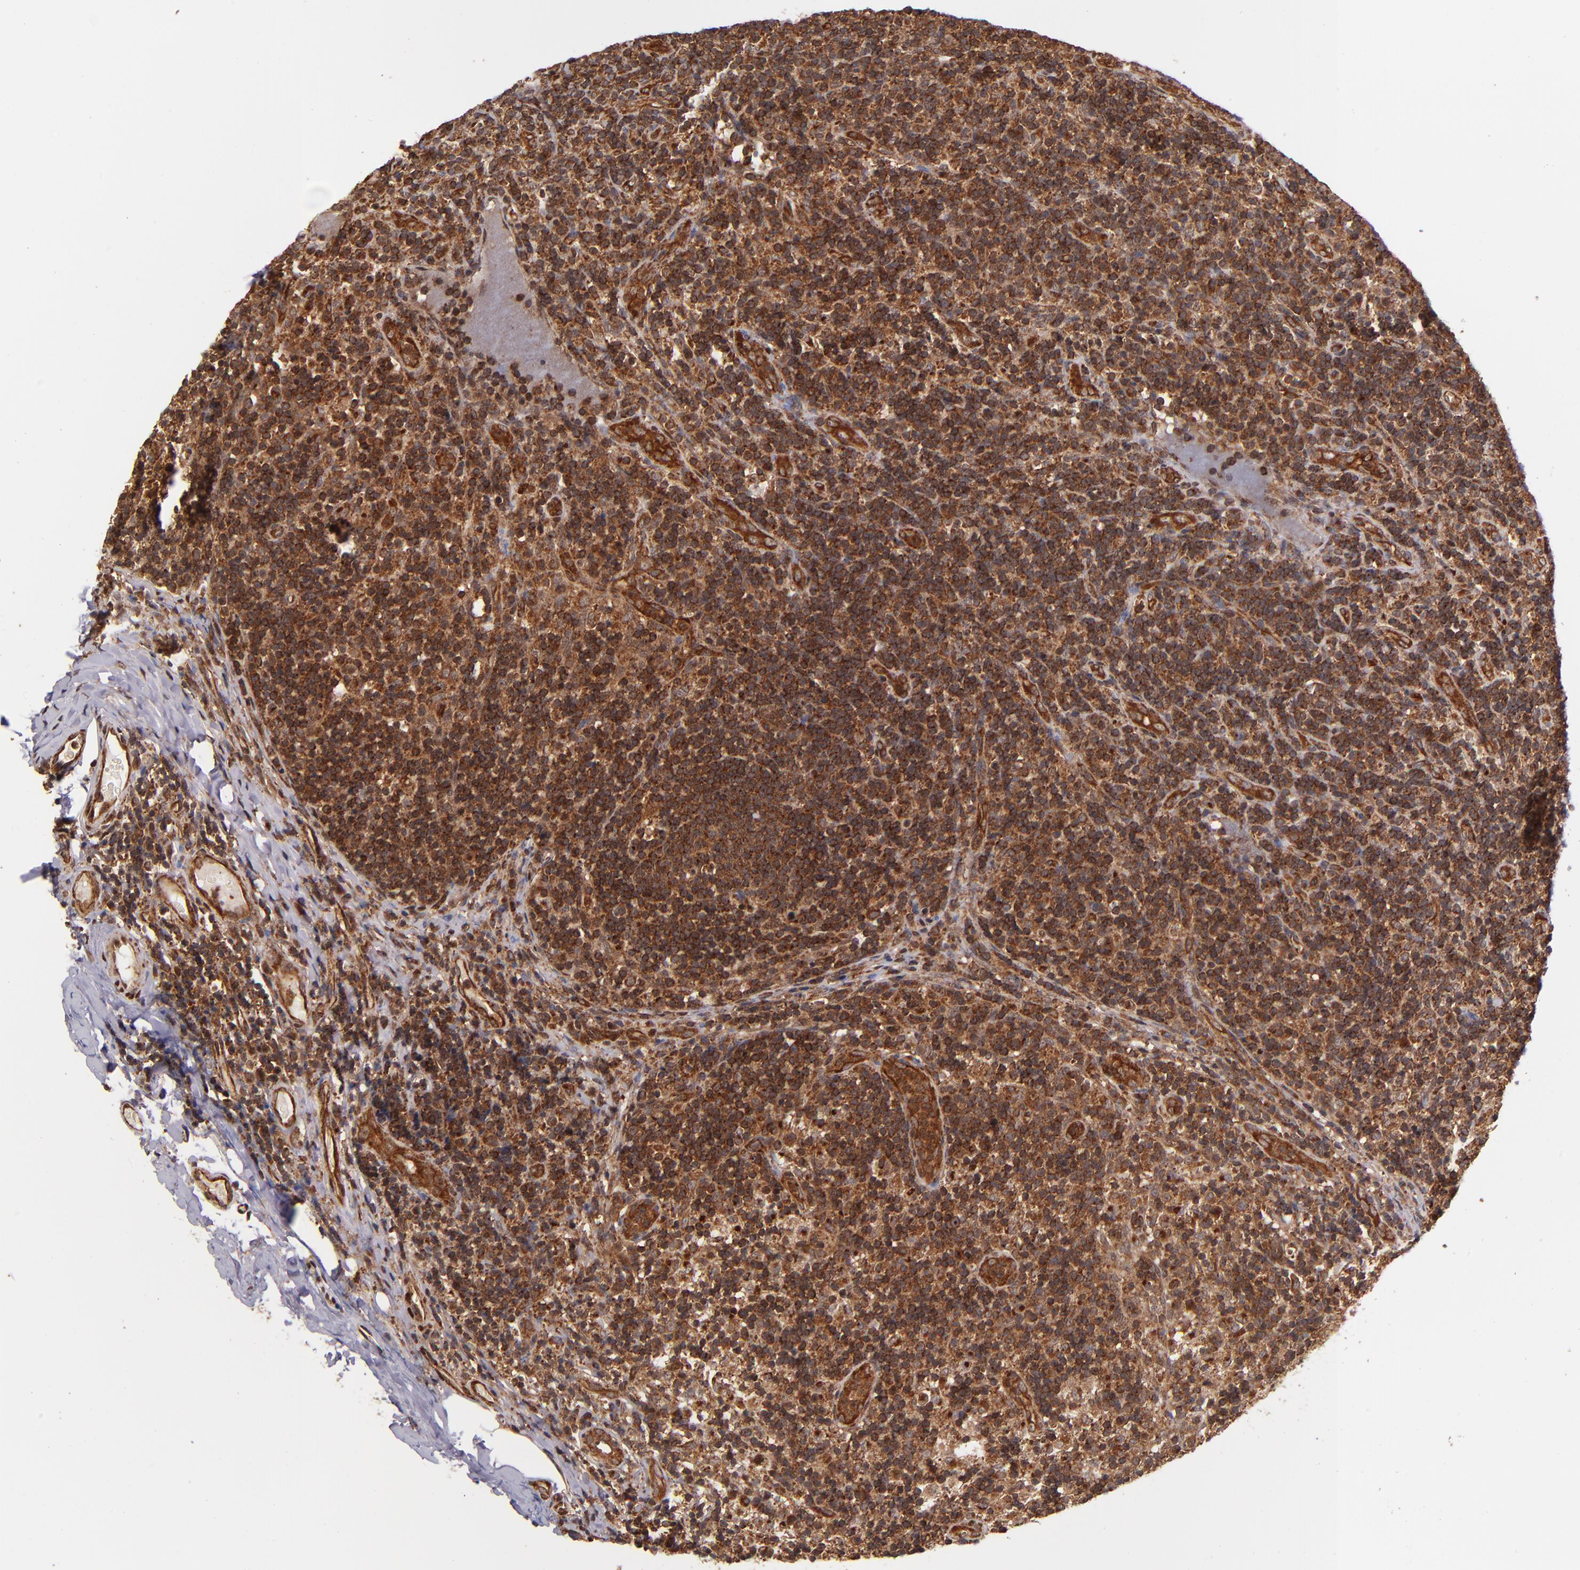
{"staining": {"intensity": "strong", "quantity": ">75%", "location": "cytoplasmic/membranous"}, "tissue": "lymph node", "cell_type": "Germinal center cells", "image_type": "normal", "snomed": [{"axis": "morphology", "description": "Normal tissue, NOS"}, {"axis": "morphology", "description": "Inflammation, NOS"}, {"axis": "topography", "description": "Lymph node"}], "caption": "Strong cytoplasmic/membranous protein positivity is present in approximately >75% of germinal center cells in lymph node. The staining was performed using DAB, with brown indicating positive protein expression. Nuclei are stained blue with hematoxylin.", "gene": "STX8", "patient": {"sex": "male", "age": 46}}